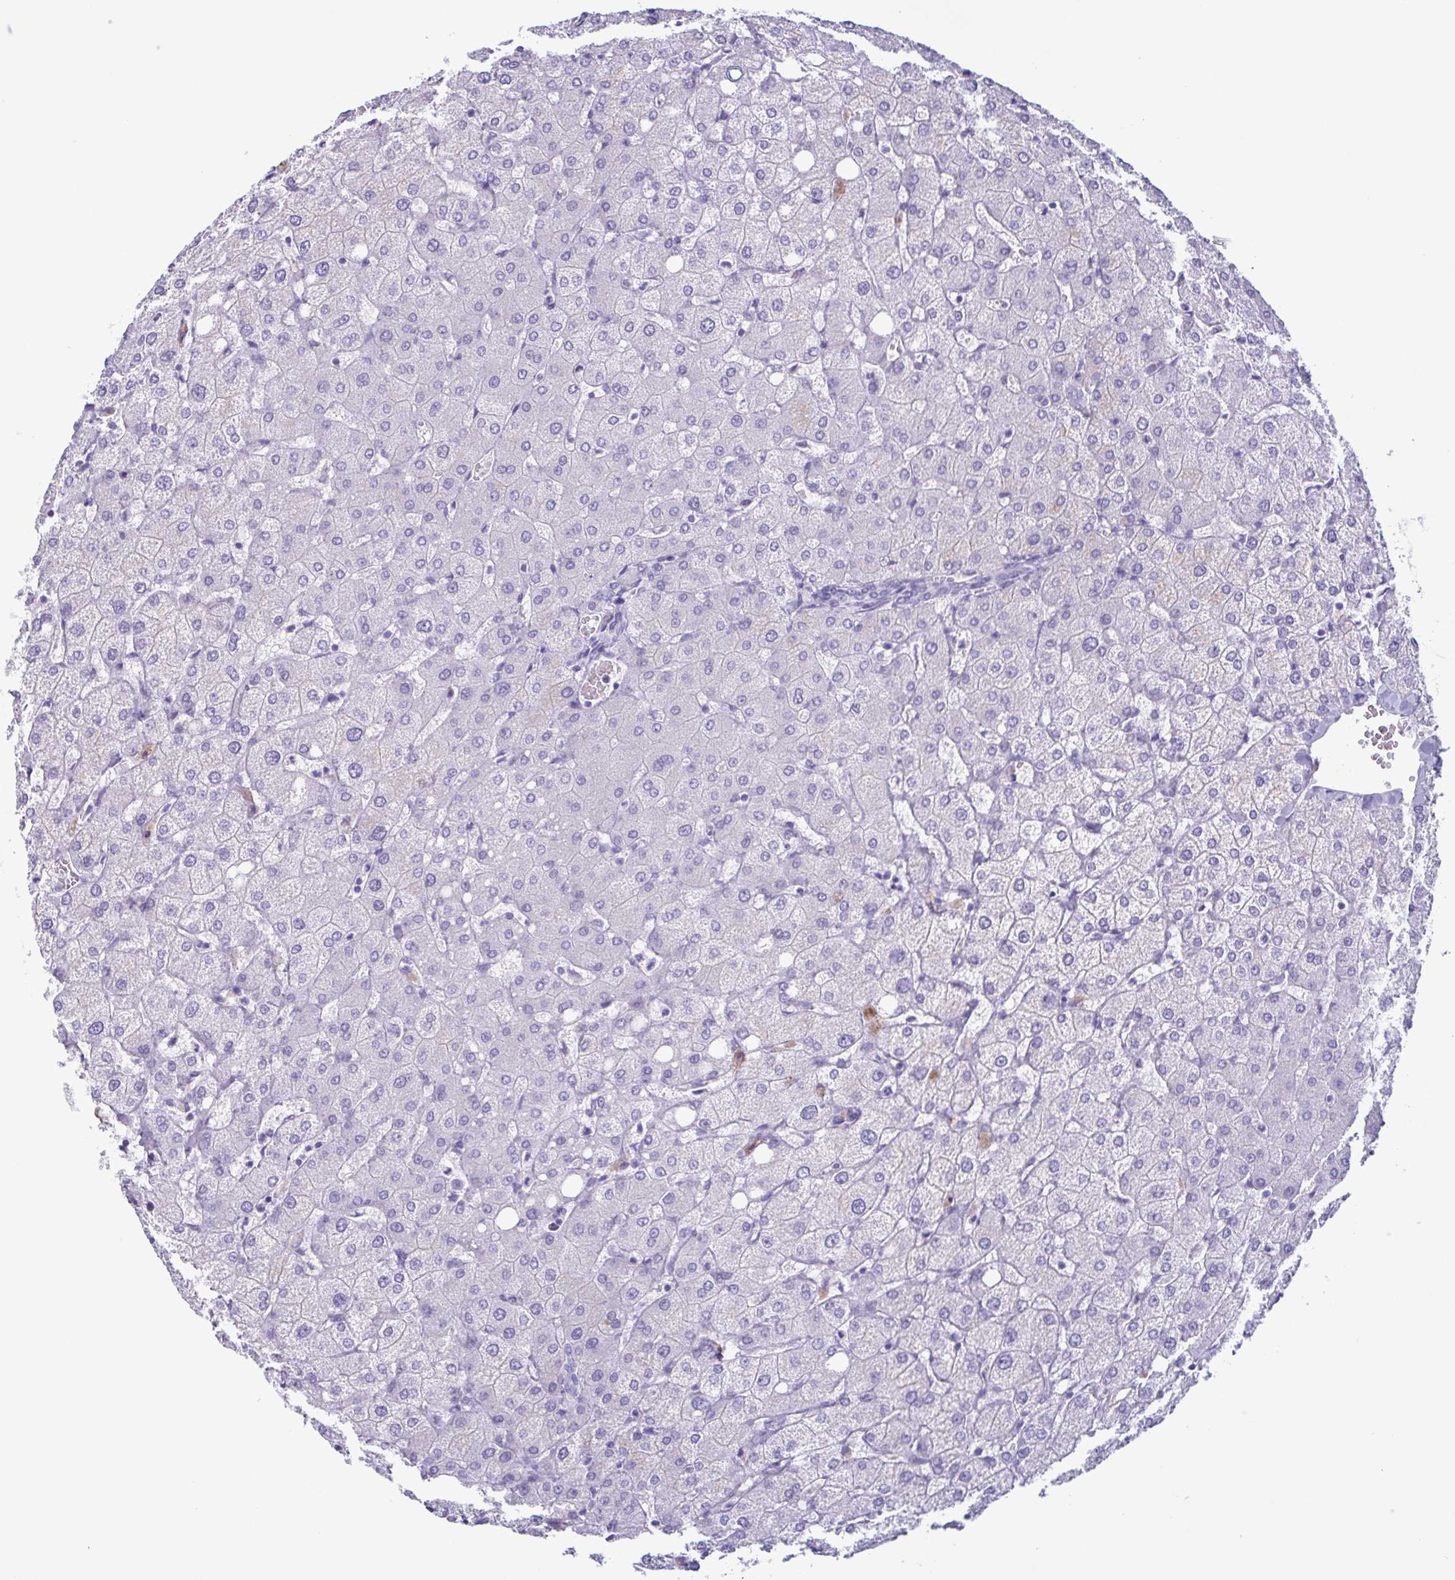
{"staining": {"intensity": "negative", "quantity": "none", "location": "none"}, "tissue": "liver", "cell_type": "Cholangiocytes", "image_type": "normal", "snomed": [{"axis": "morphology", "description": "Normal tissue, NOS"}, {"axis": "topography", "description": "Liver"}], "caption": "Protein analysis of normal liver shows no significant positivity in cholangiocytes. (DAB immunohistochemistry (IHC), high magnification).", "gene": "LTF", "patient": {"sex": "female", "age": 54}}